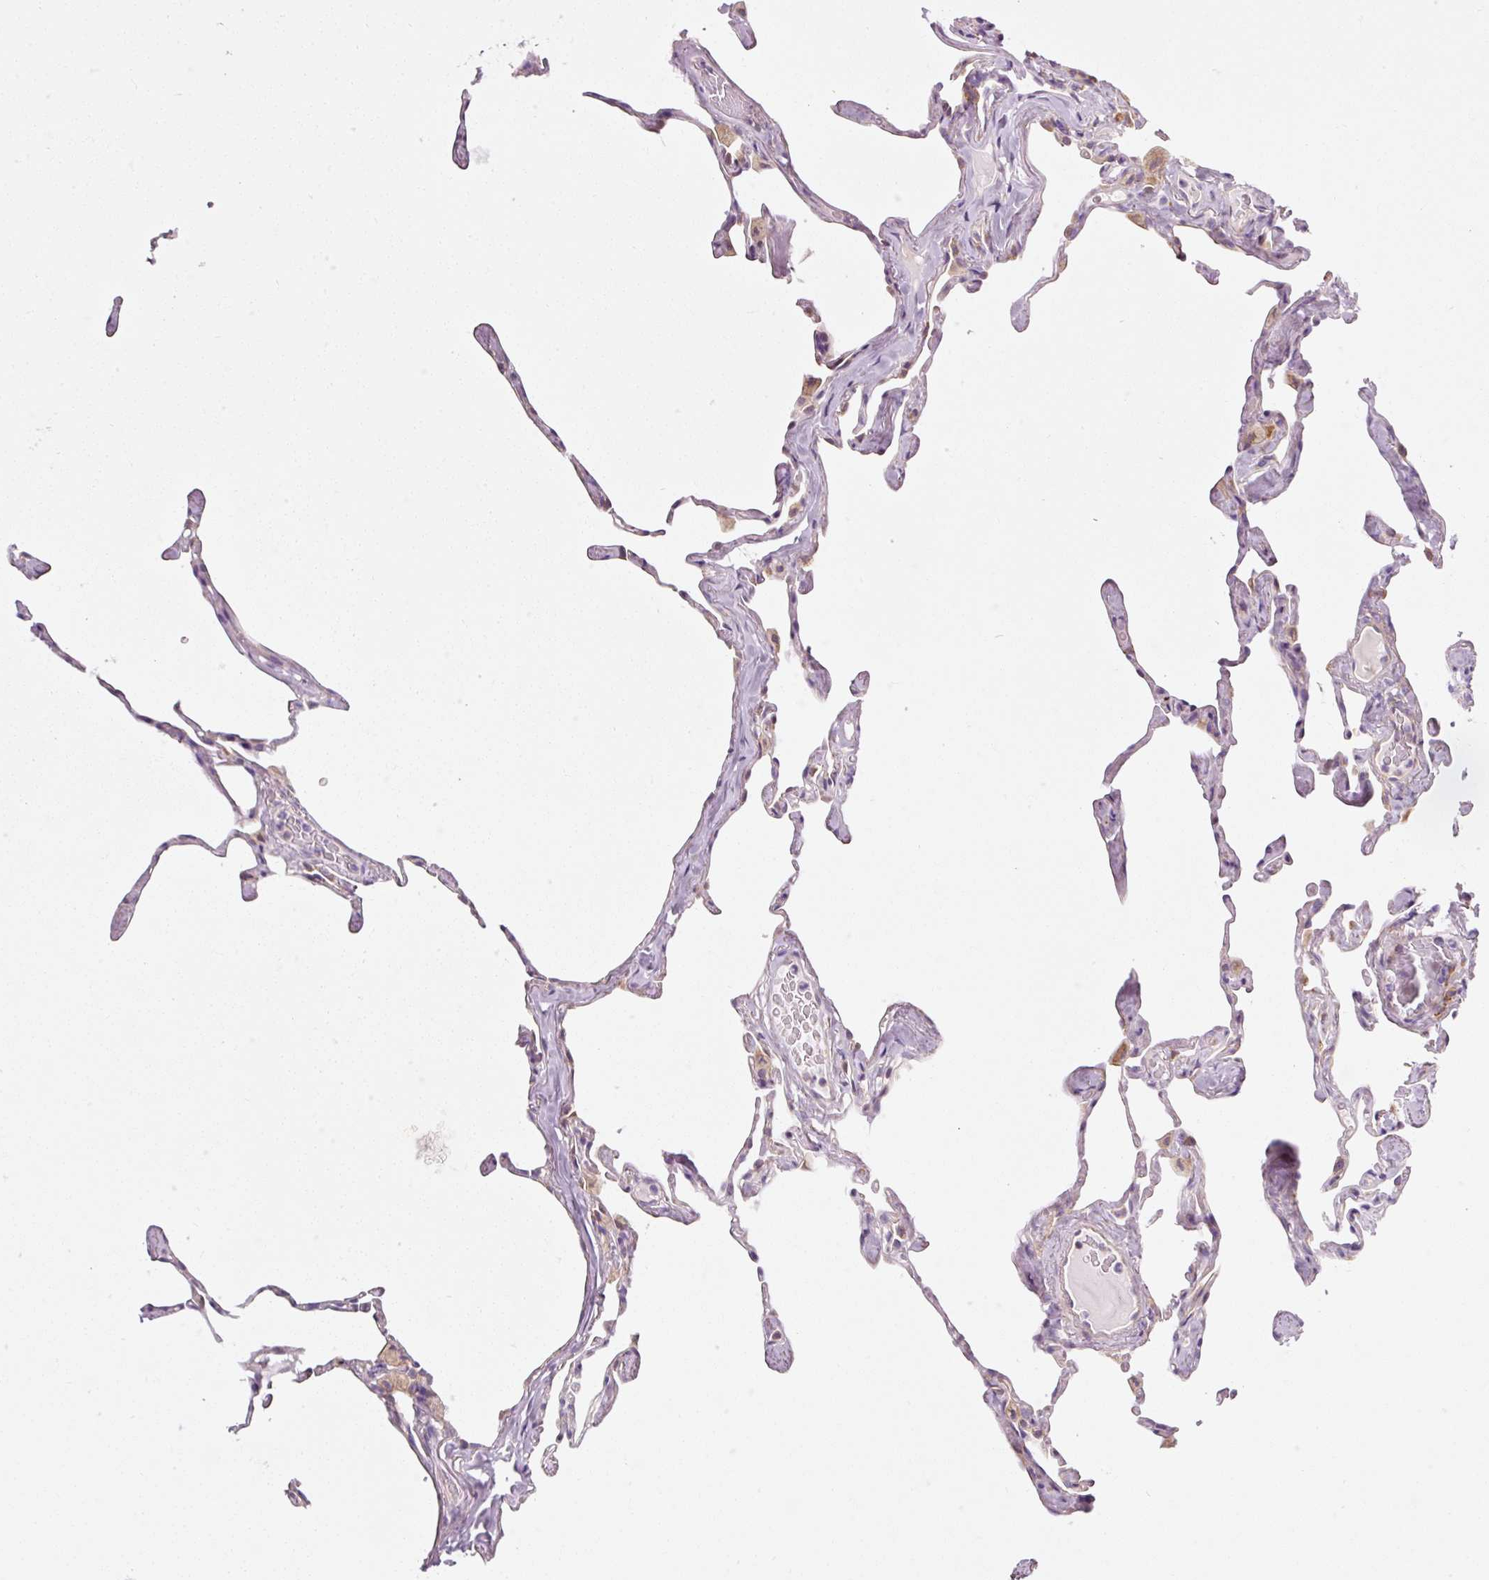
{"staining": {"intensity": "negative", "quantity": "none", "location": "none"}, "tissue": "lung", "cell_type": "Alveolar cells", "image_type": "normal", "snomed": [{"axis": "morphology", "description": "Normal tissue, NOS"}, {"axis": "topography", "description": "Lung"}], "caption": "Immunohistochemistry (IHC) image of unremarkable lung: lung stained with DAB (3,3'-diaminobenzidine) demonstrates no significant protein staining in alveolar cells.", "gene": "RPL10A", "patient": {"sex": "male", "age": 65}}